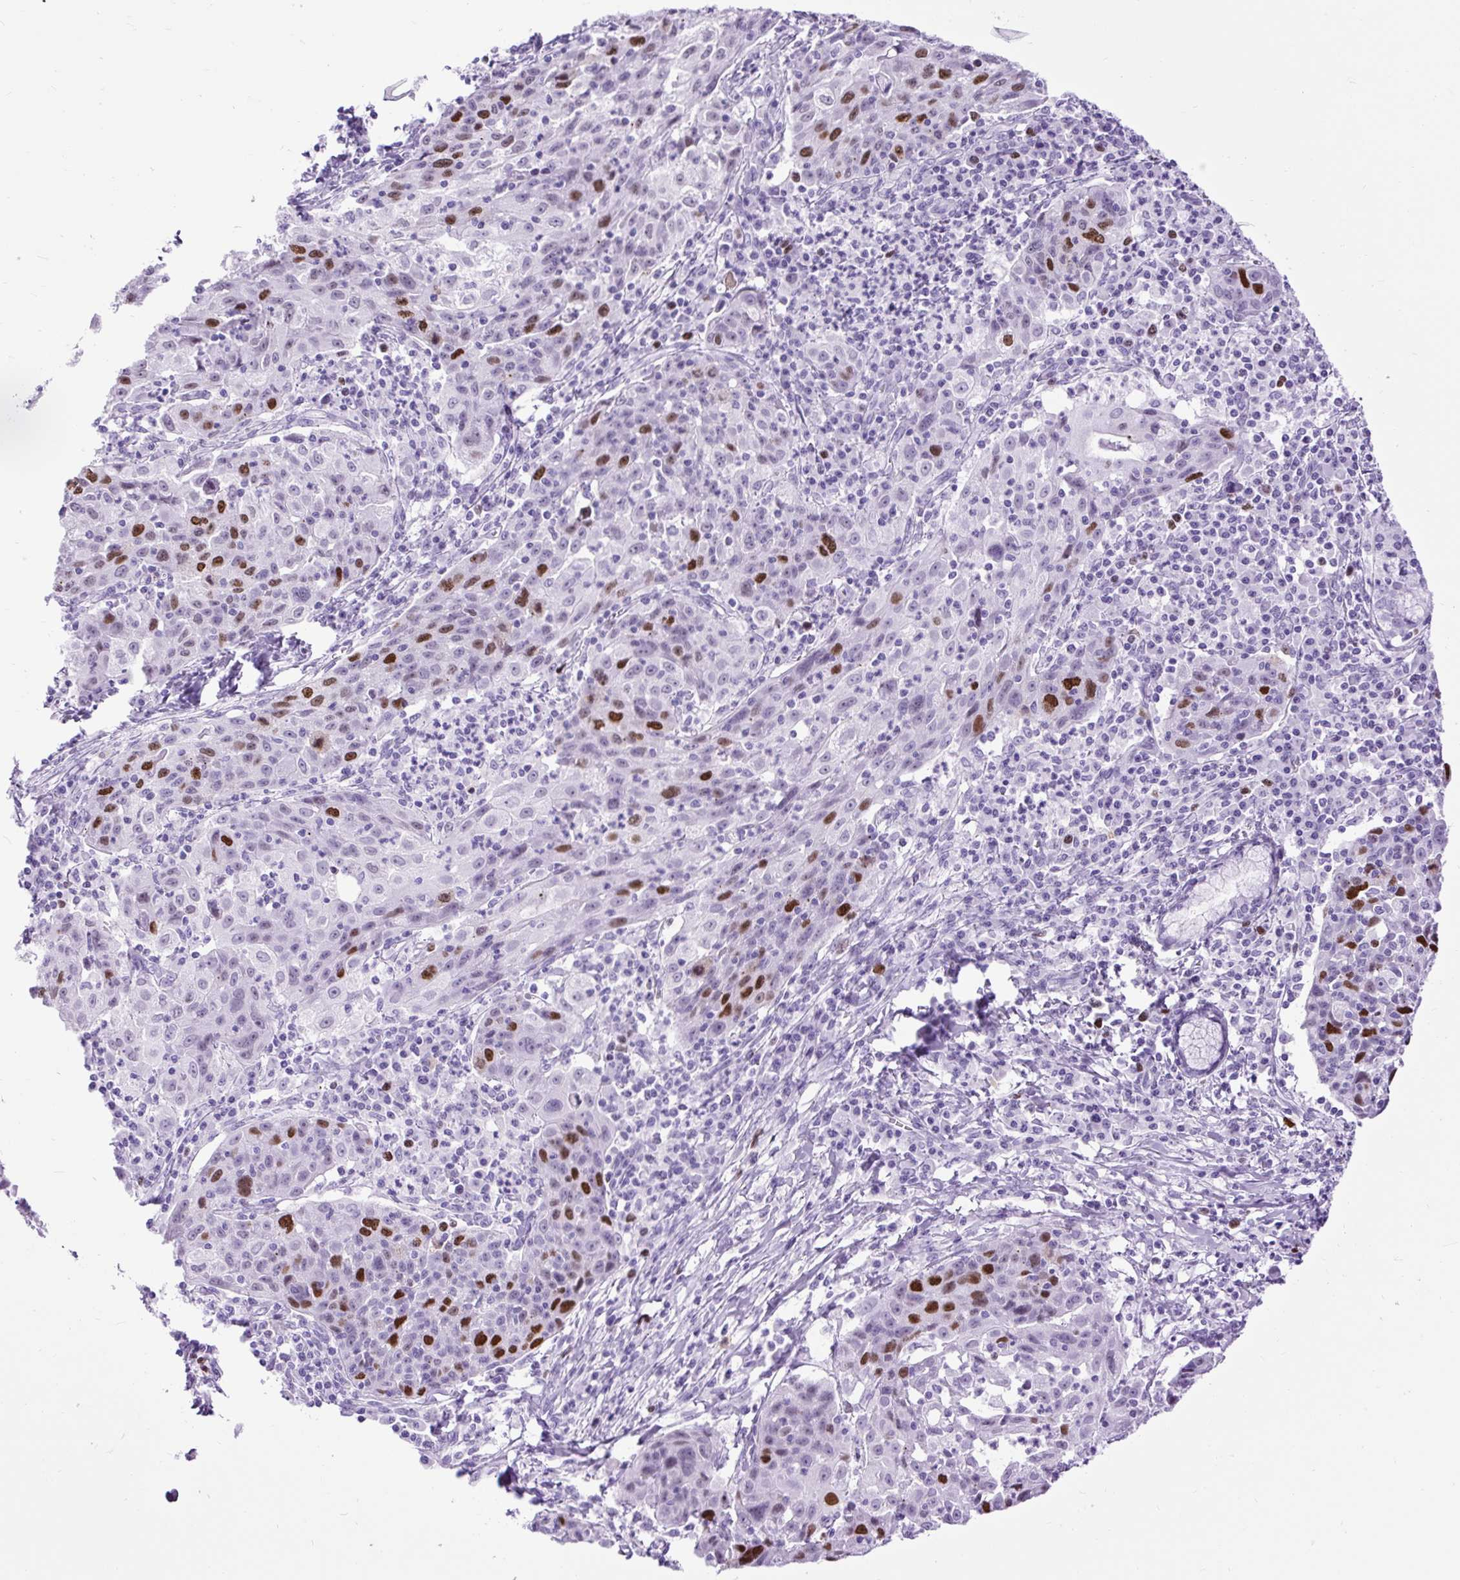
{"staining": {"intensity": "strong", "quantity": "25%-75%", "location": "nuclear"}, "tissue": "lung cancer", "cell_type": "Tumor cells", "image_type": "cancer", "snomed": [{"axis": "morphology", "description": "Squamous cell carcinoma, NOS"}, {"axis": "morphology", "description": "Squamous cell carcinoma, metastatic, NOS"}, {"axis": "topography", "description": "Bronchus"}, {"axis": "topography", "description": "Lung"}], "caption": "Protein analysis of lung cancer tissue displays strong nuclear positivity in about 25%-75% of tumor cells.", "gene": "RACGAP1", "patient": {"sex": "male", "age": 62}}